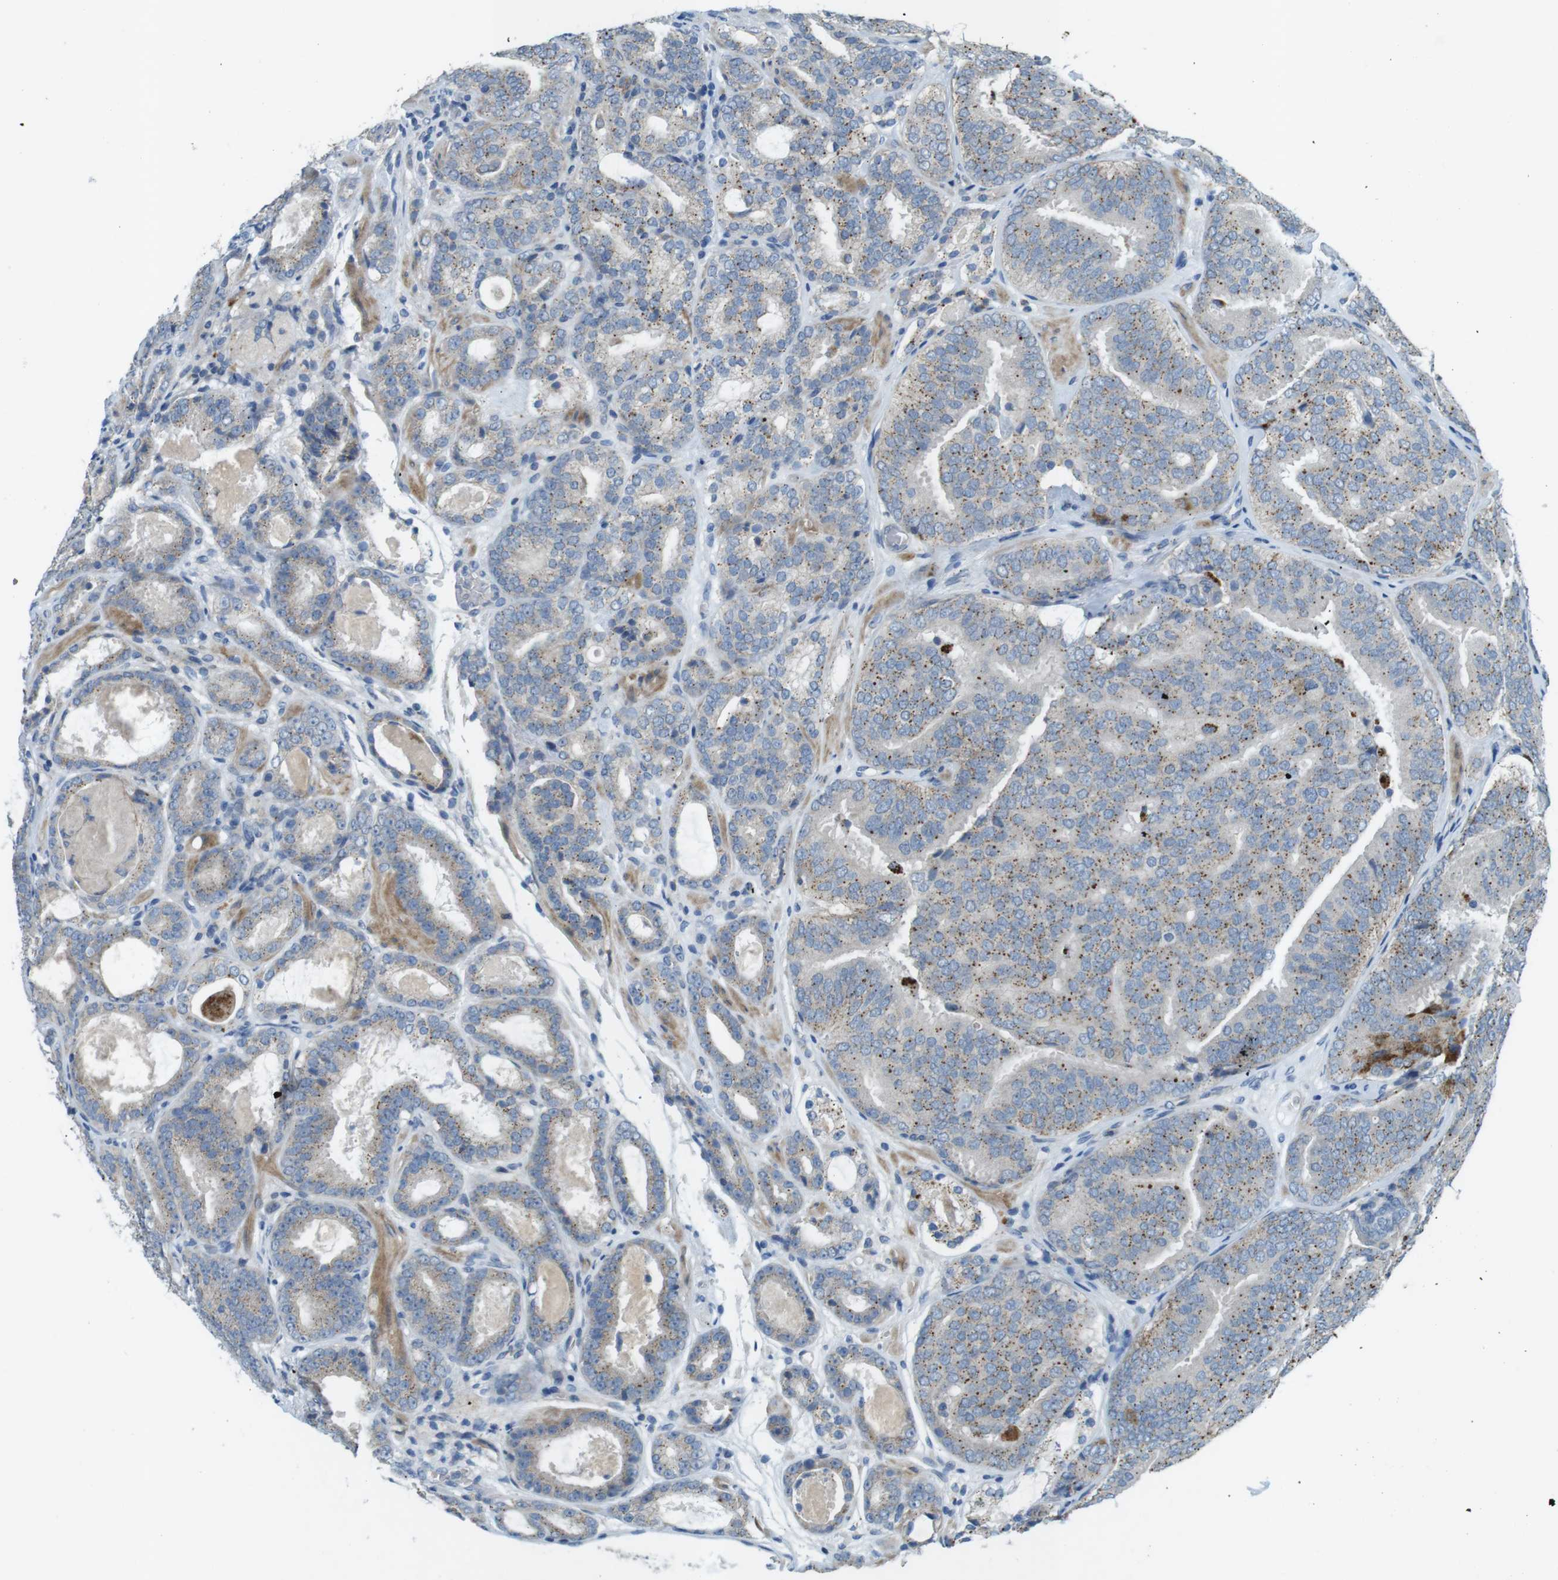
{"staining": {"intensity": "moderate", "quantity": "<25%", "location": "cytoplasmic/membranous"}, "tissue": "prostate cancer", "cell_type": "Tumor cells", "image_type": "cancer", "snomed": [{"axis": "morphology", "description": "Adenocarcinoma, Low grade"}, {"axis": "topography", "description": "Prostate"}], "caption": "The image shows a brown stain indicating the presence of a protein in the cytoplasmic/membranous of tumor cells in low-grade adenocarcinoma (prostate).", "gene": "TYW1", "patient": {"sex": "male", "age": 69}}